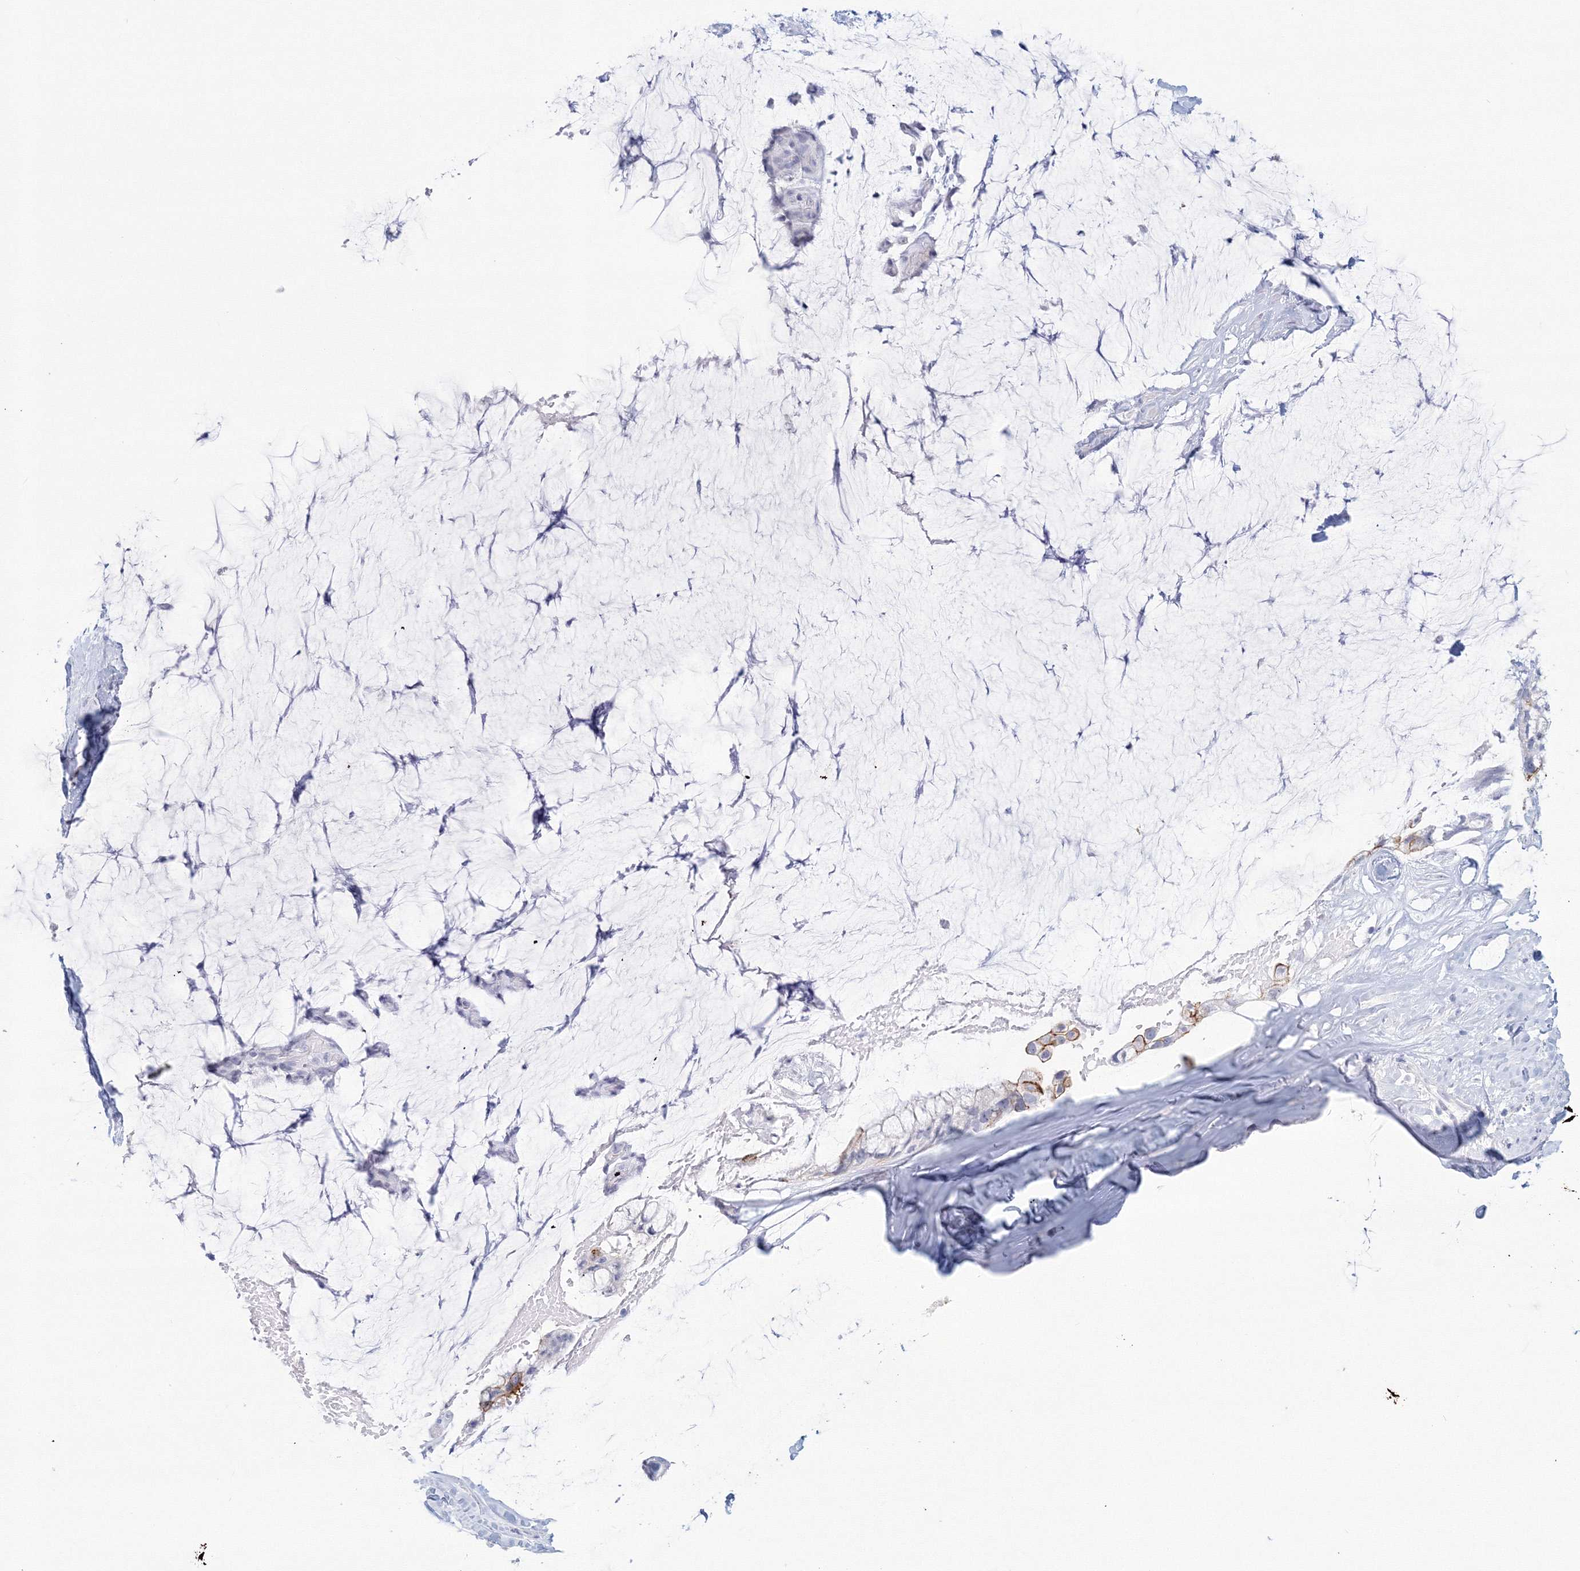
{"staining": {"intensity": "moderate", "quantity": "25%-75%", "location": "cytoplasmic/membranous"}, "tissue": "ovarian cancer", "cell_type": "Tumor cells", "image_type": "cancer", "snomed": [{"axis": "morphology", "description": "Cystadenocarcinoma, mucinous, NOS"}, {"axis": "topography", "description": "Ovary"}], "caption": "Ovarian mucinous cystadenocarcinoma stained with a brown dye exhibits moderate cytoplasmic/membranous positive staining in about 25%-75% of tumor cells.", "gene": "VSIG1", "patient": {"sex": "female", "age": 39}}